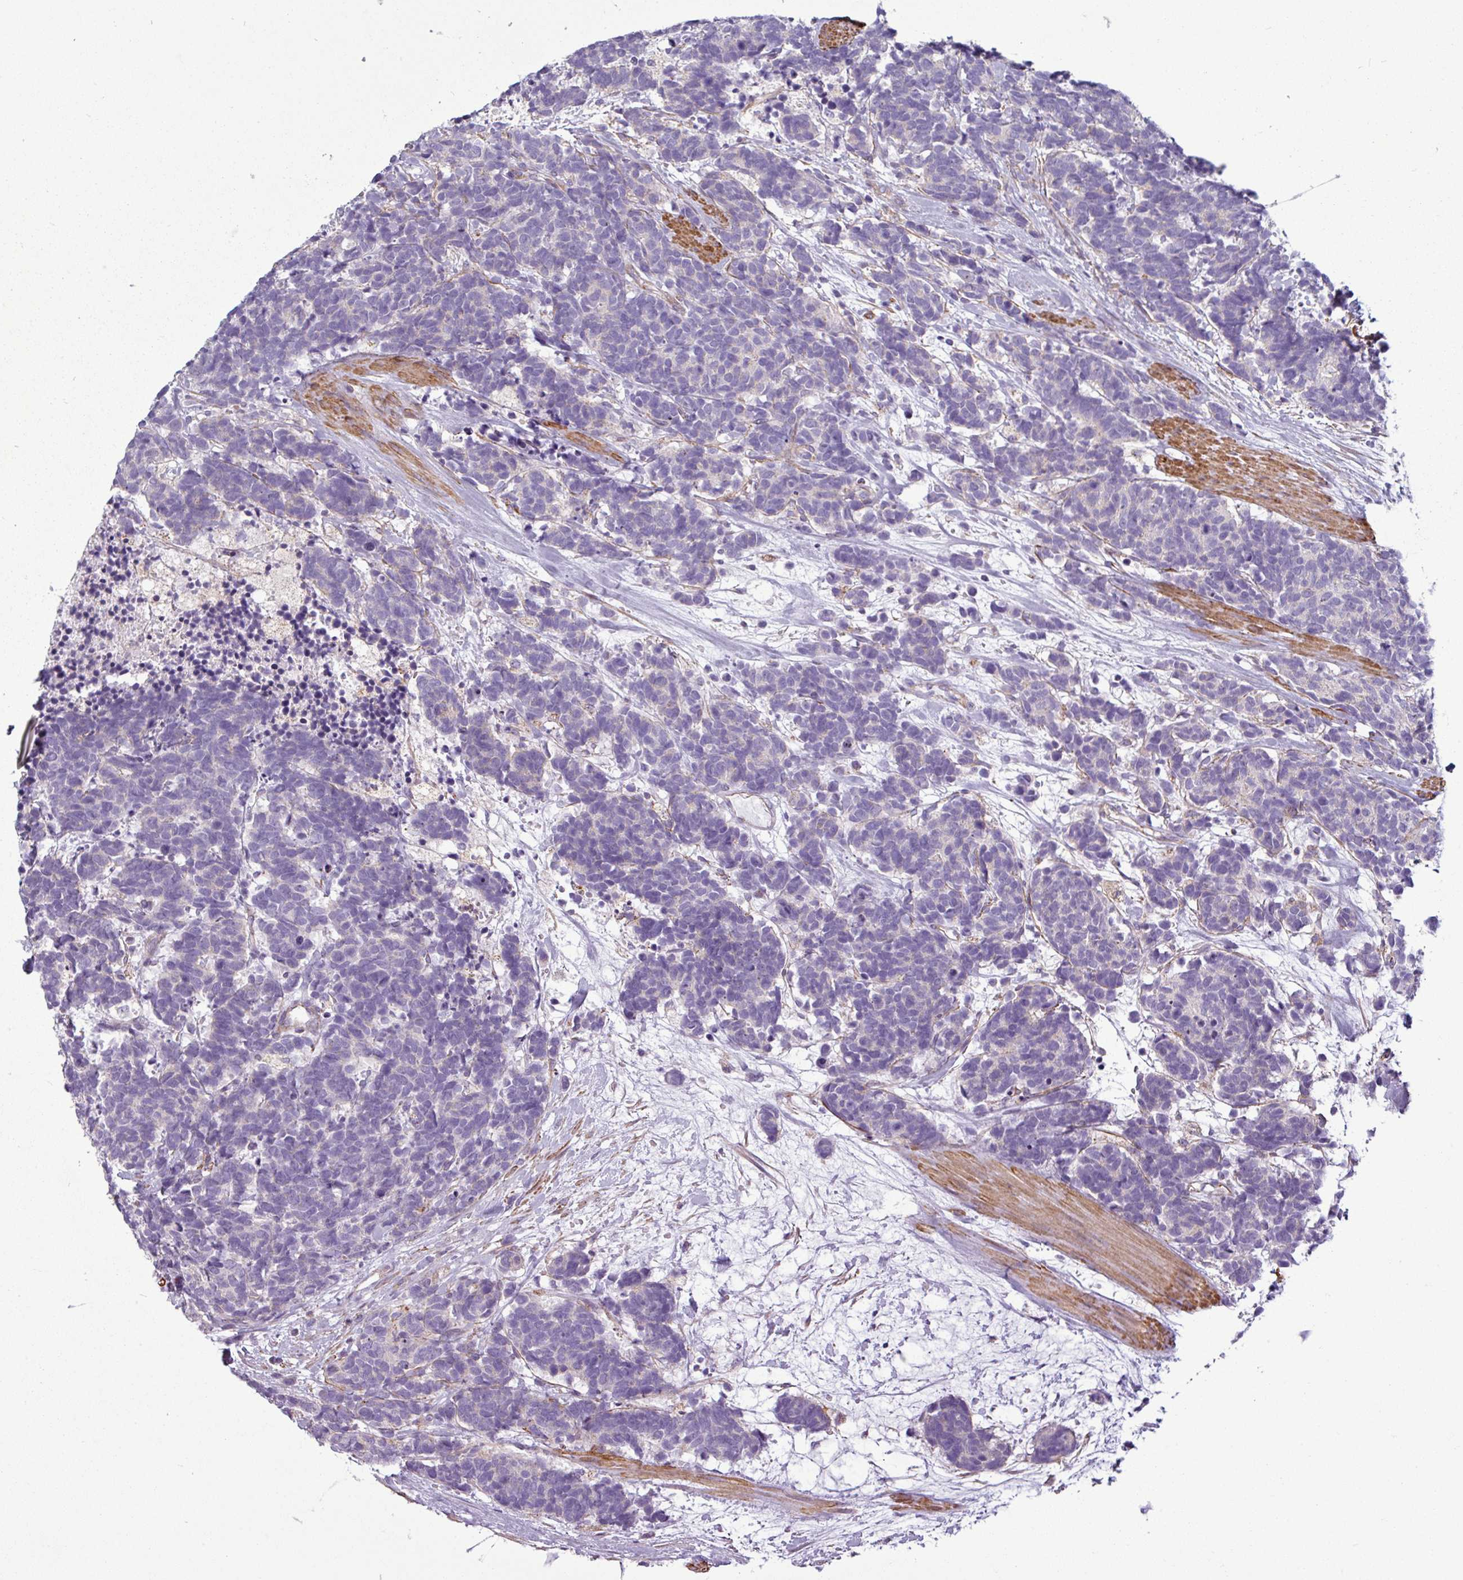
{"staining": {"intensity": "negative", "quantity": "none", "location": "none"}, "tissue": "carcinoid", "cell_type": "Tumor cells", "image_type": "cancer", "snomed": [{"axis": "morphology", "description": "Carcinoma, NOS"}, {"axis": "morphology", "description": "Carcinoid, malignant, NOS"}, {"axis": "topography", "description": "Prostate"}], "caption": "Carcinoid was stained to show a protein in brown. There is no significant staining in tumor cells.", "gene": "BTN2A2", "patient": {"sex": "male", "age": 57}}